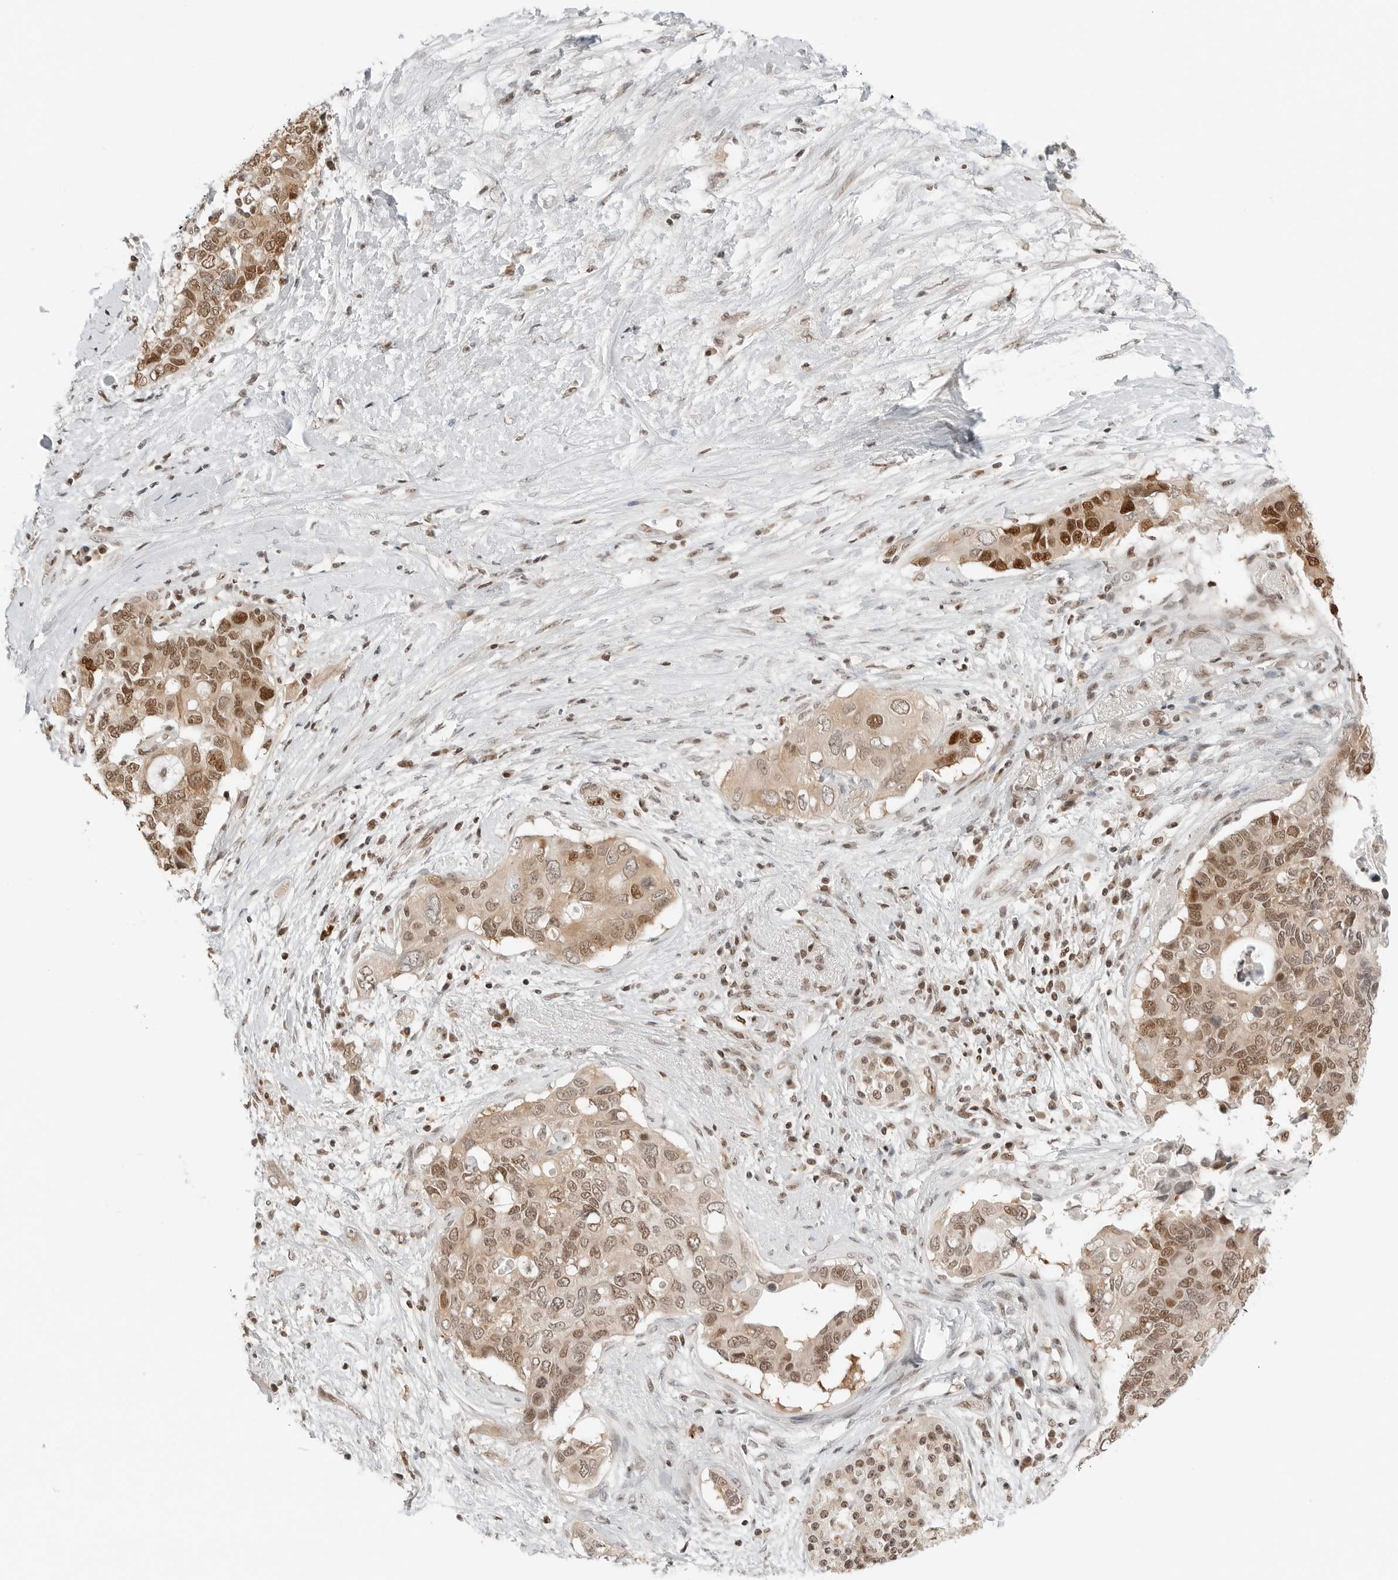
{"staining": {"intensity": "moderate", "quantity": ">75%", "location": "cytoplasmic/membranous,nuclear"}, "tissue": "pancreatic cancer", "cell_type": "Tumor cells", "image_type": "cancer", "snomed": [{"axis": "morphology", "description": "Adenocarcinoma, NOS"}, {"axis": "topography", "description": "Pancreas"}], "caption": "Immunohistochemical staining of pancreatic cancer demonstrates medium levels of moderate cytoplasmic/membranous and nuclear positivity in about >75% of tumor cells.", "gene": "CRTC2", "patient": {"sex": "female", "age": 56}}